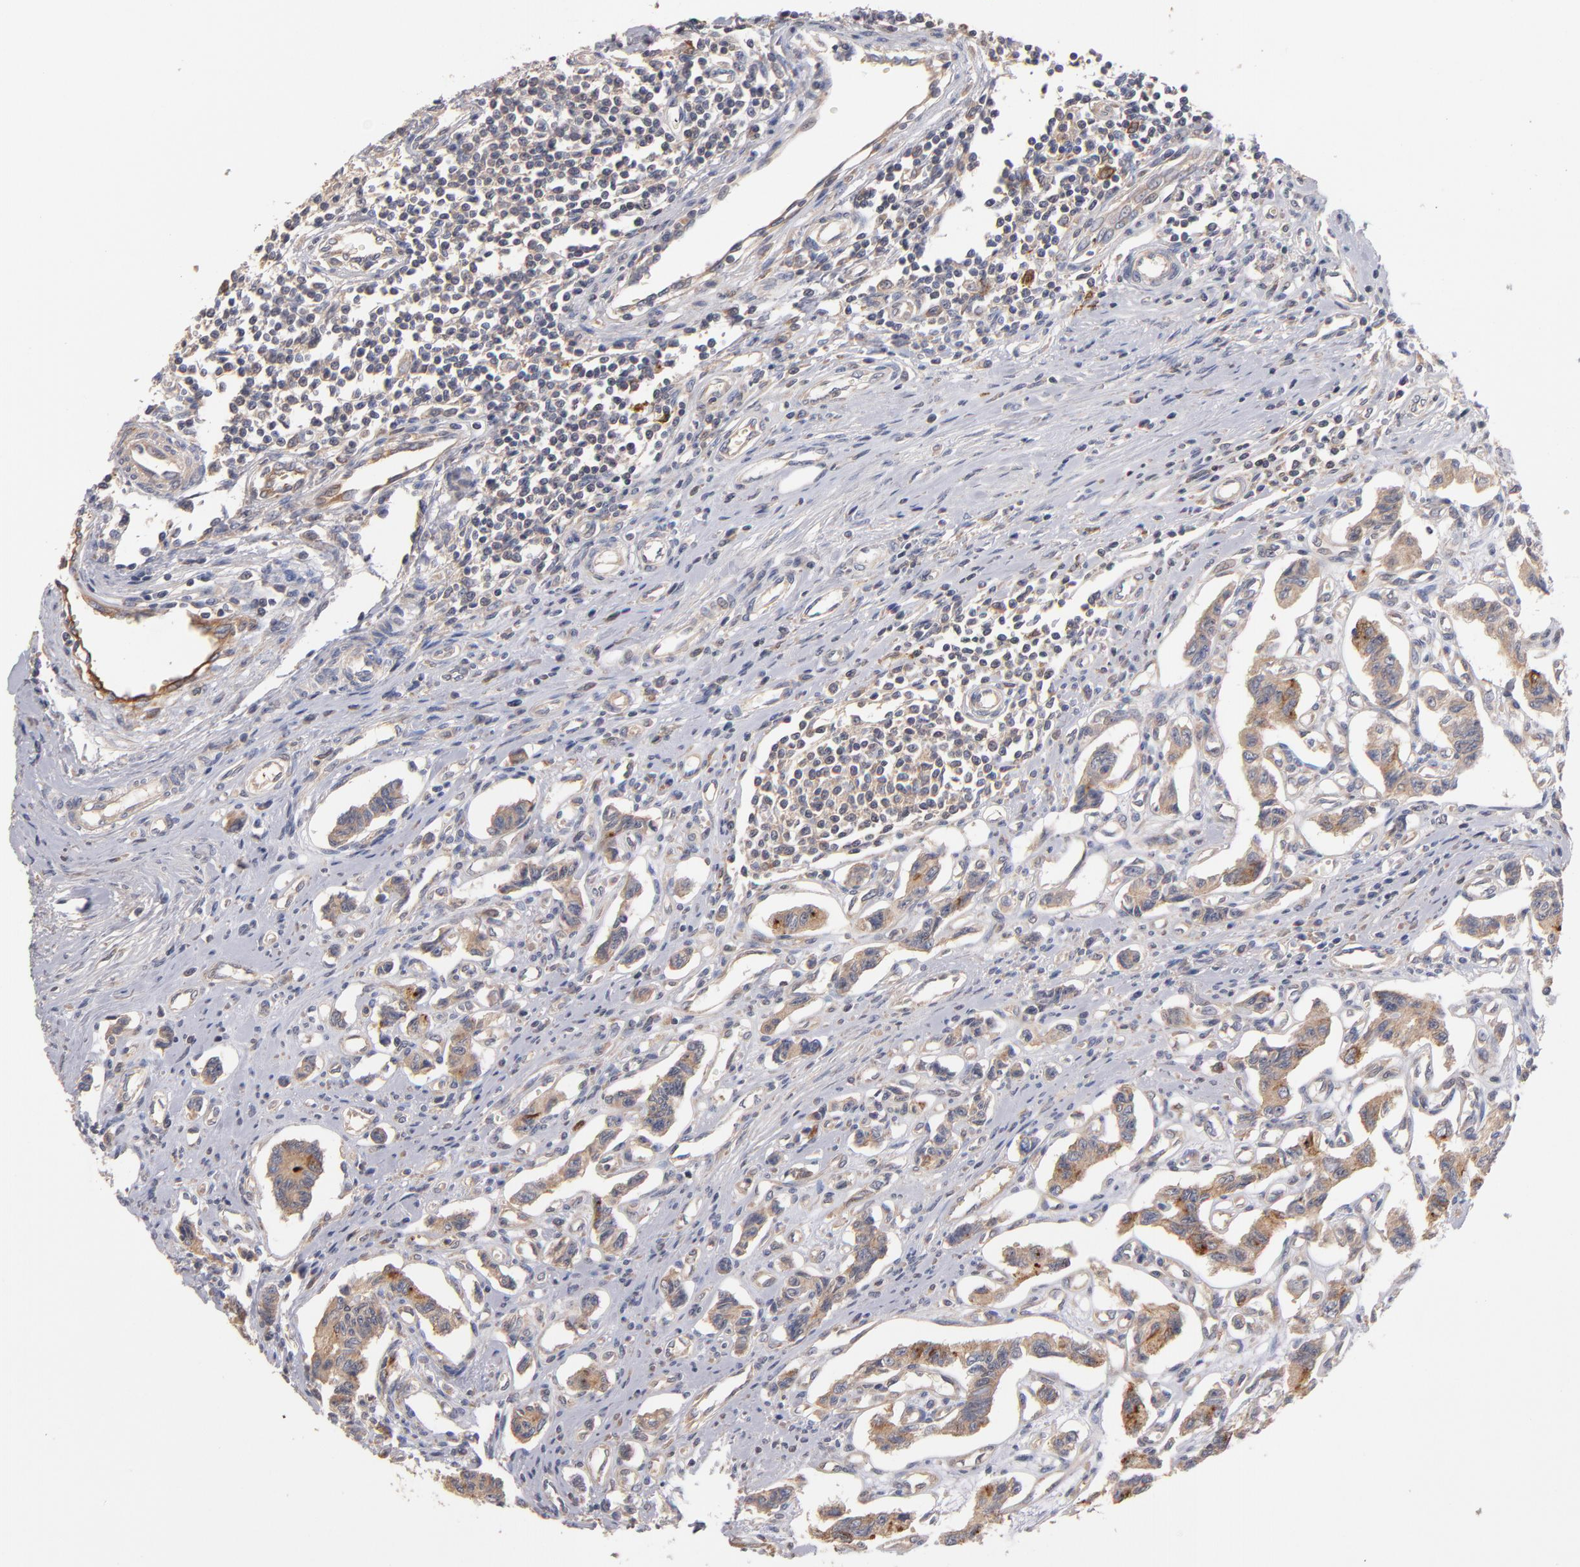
{"staining": {"intensity": "weak", "quantity": ">75%", "location": "cytoplasmic/membranous"}, "tissue": "renal cancer", "cell_type": "Tumor cells", "image_type": "cancer", "snomed": [{"axis": "morphology", "description": "Carcinoid, malignant, NOS"}, {"axis": "topography", "description": "Kidney"}], "caption": "High-power microscopy captured an immunohistochemistry (IHC) image of renal cancer, revealing weak cytoplasmic/membranous staining in about >75% of tumor cells.", "gene": "DACT1", "patient": {"sex": "female", "age": 41}}